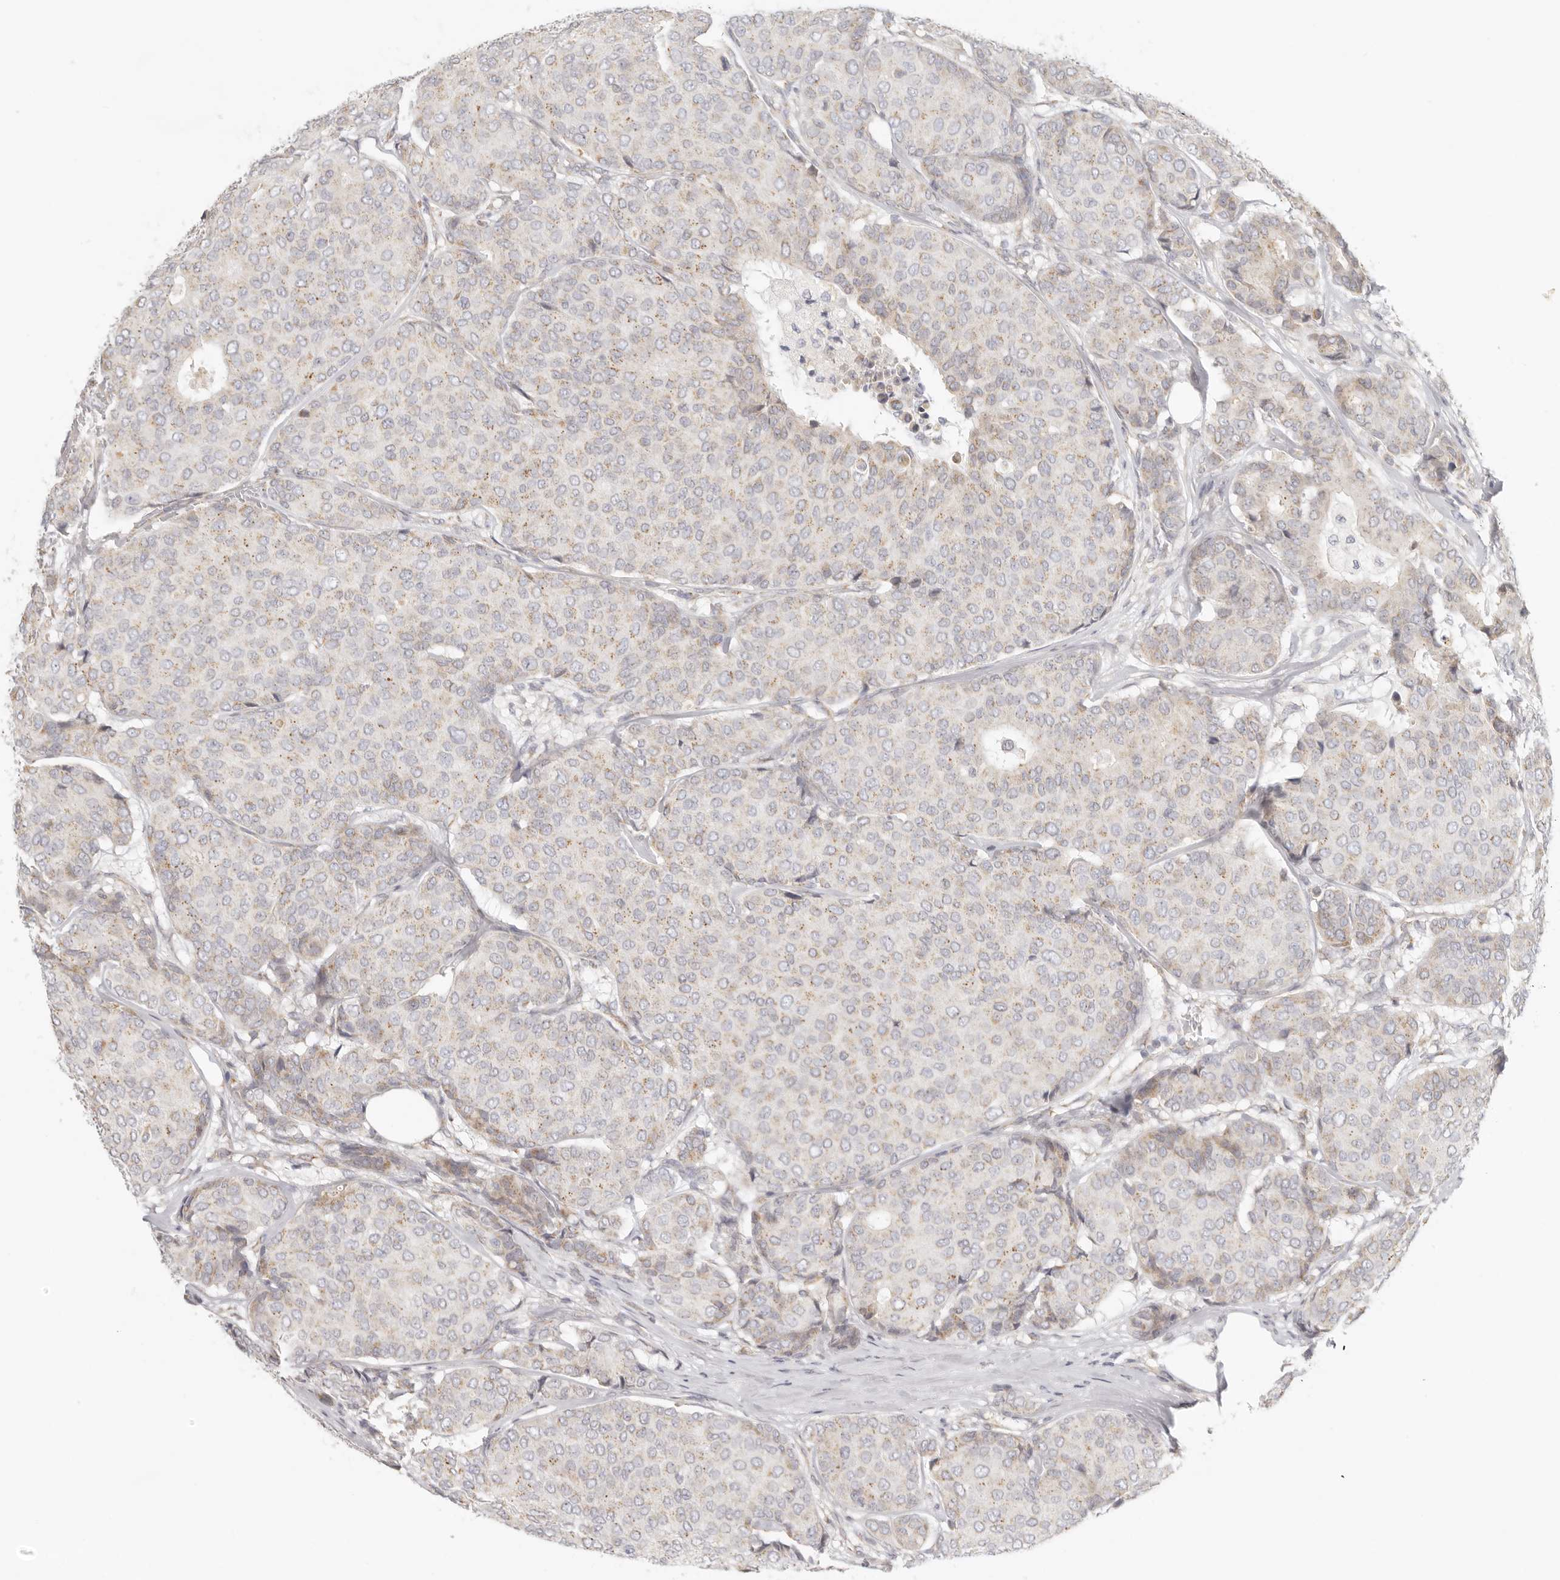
{"staining": {"intensity": "weak", "quantity": ">75%", "location": "cytoplasmic/membranous"}, "tissue": "breast cancer", "cell_type": "Tumor cells", "image_type": "cancer", "snomed": [{"axis": "morphology", "description": "Duct carcinoma"}, {"axis": "topography", "description": "Breast"}], "caption": "Protein staining of breast cancer tissue displays weak cytoplasmic/membranous staining in approximately >75% of tumor cells. (DAB = brown stain, brightfield microscopy at high magnification).", "gene": "KDF1", "patient": {"sex": "female", "age": 75}}